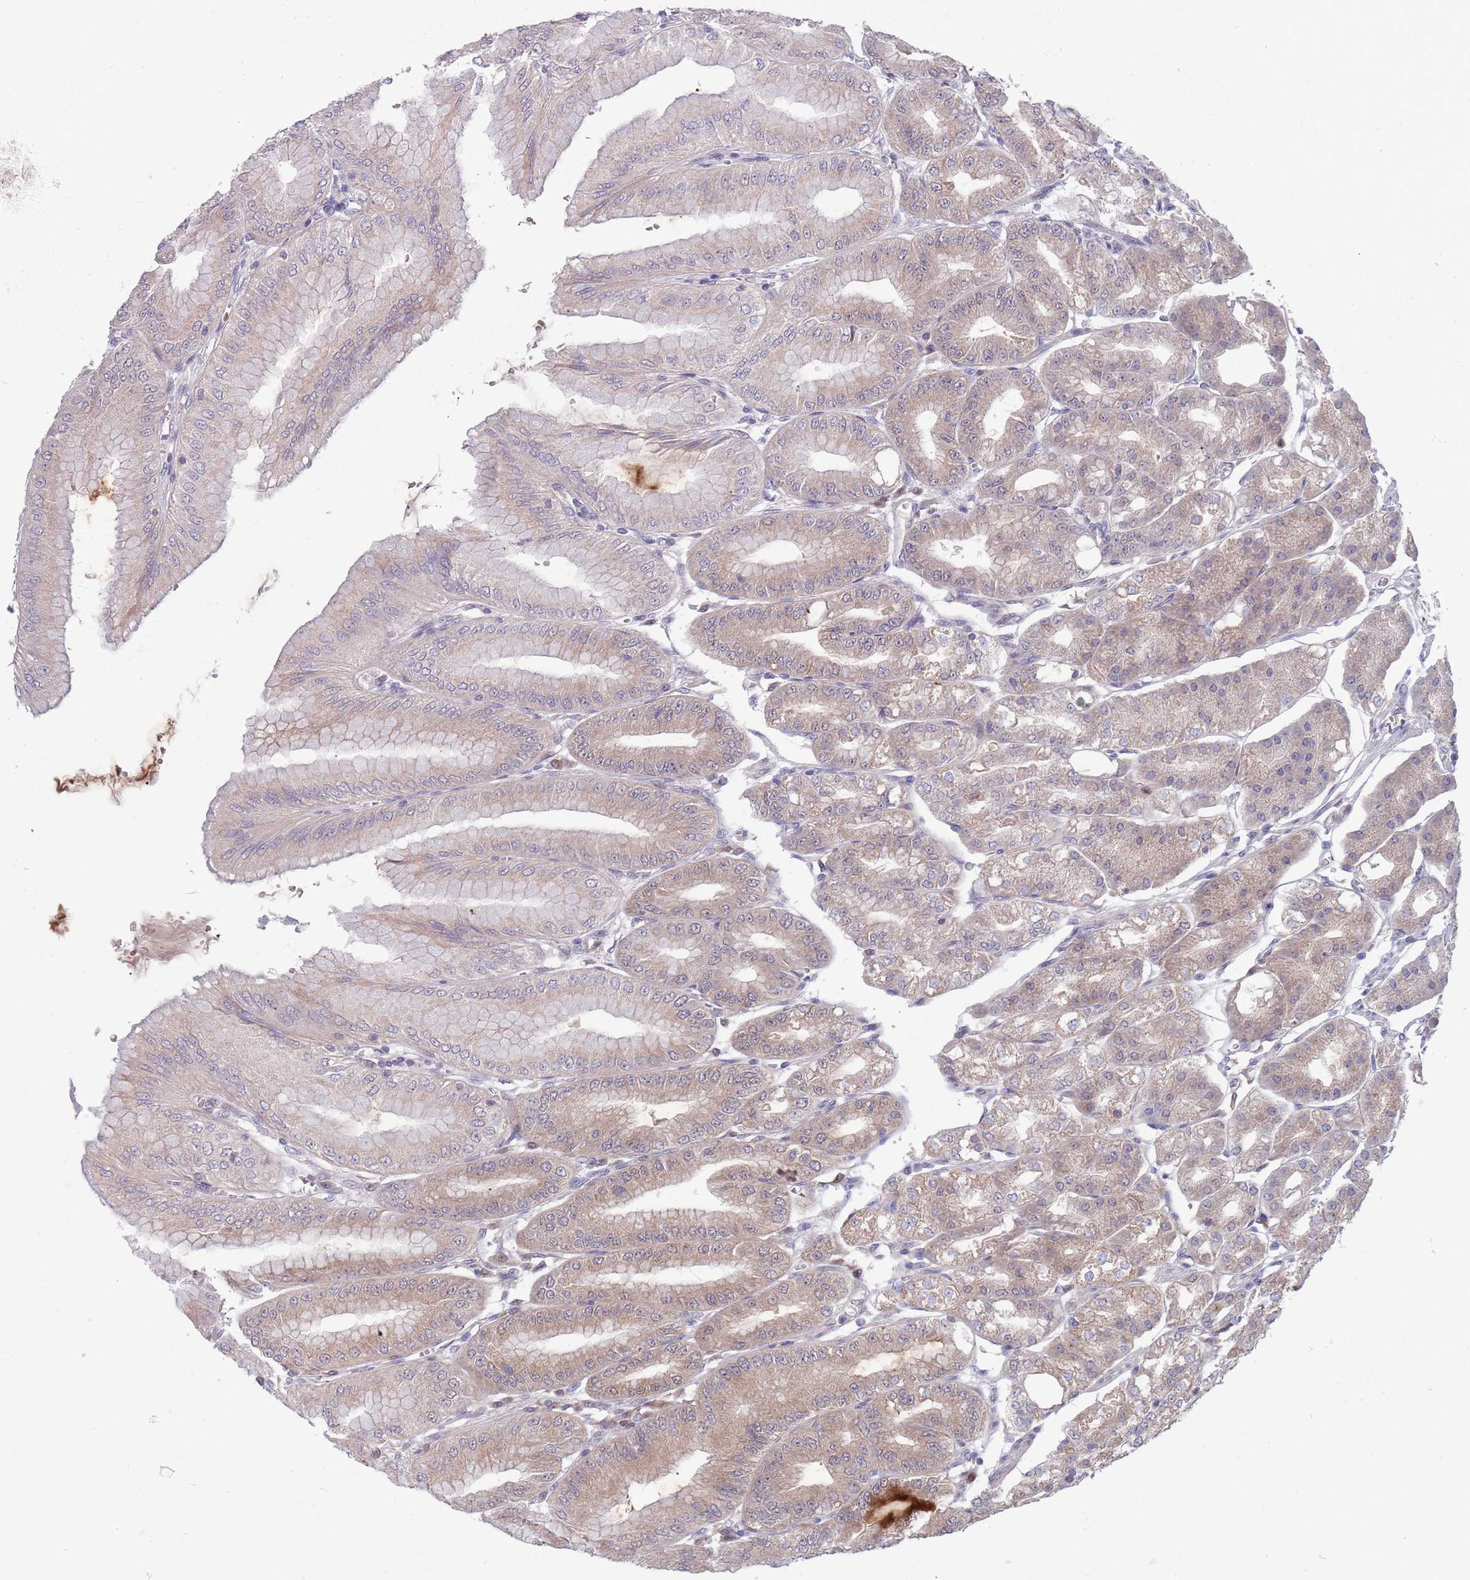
{"staining": {"intensity": "moderate", "quantity": "25%-75%", "location": "cytoplasmic/membranous"}, "tissue": "stomach", "cell_type": "Glandular cells", "image_type": "normal", "snomed": [{"axis": "morphology", "description": "Normal tissue, NOS"}, {"axis": "topography", "description": "Stomach, lower"}], "caption": "Protein expression analysis of normal stomach reveals moderate cytoplasmic/membranous expression in about 25%-75% of glandular cells.", "gene": "CLNS1A", "patient": {"sex": "male", "age": 71}}